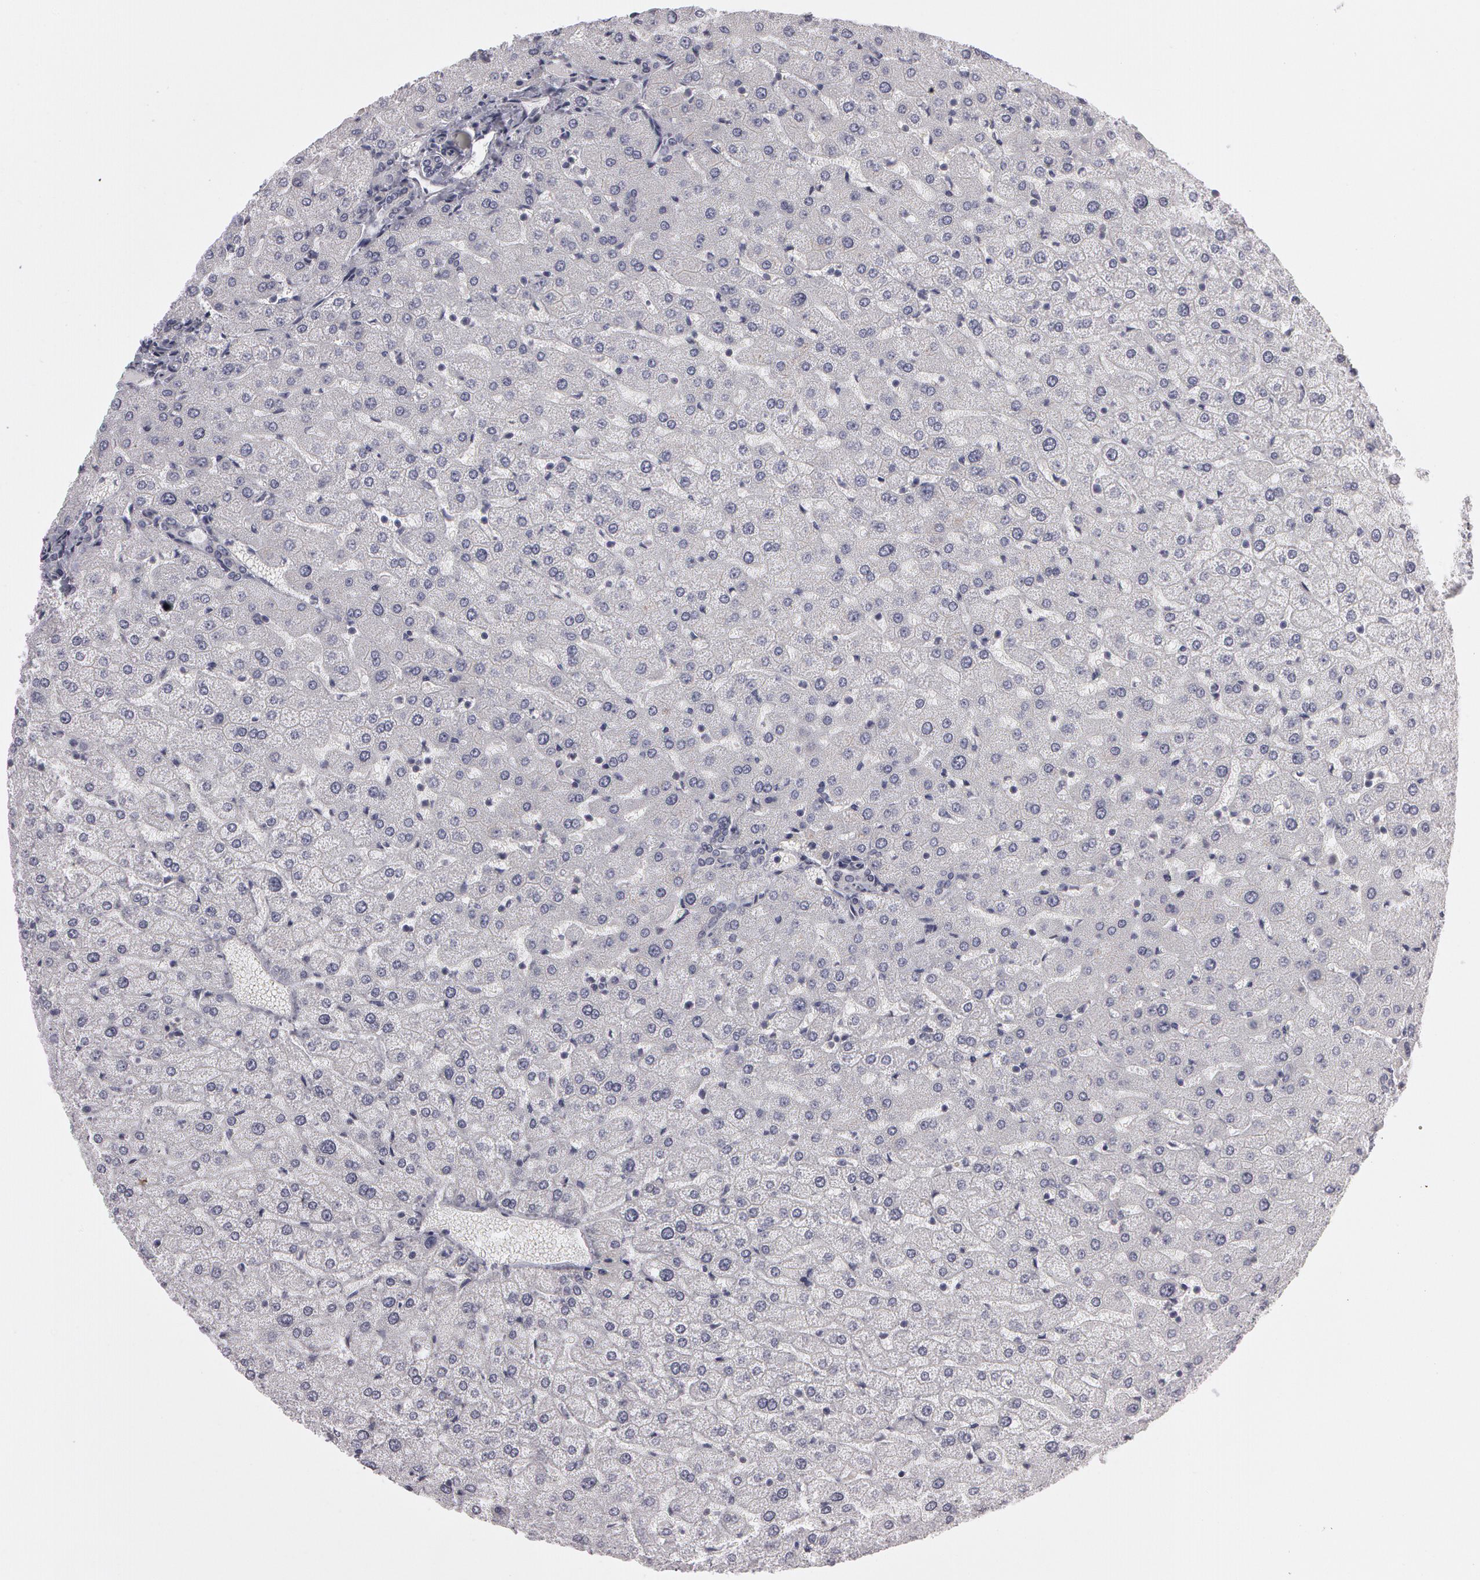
{"staining": {"intensity": "negative", "quantity": "none", "location": "none"}, "tissue": "liver", "cell_type": "Cholangiocytes", "image_type": "normal", "snomed": [{"axis": "morphology", "description": "Normal tissue, NOS"}, {"axis": "morphology", "description": "Fibrosis, NOS"}, {"axis": "topography", "description": "Liver"}], "caption": "An image of human liver is negative for staining in cholangiocytes. (Stains: DAB (3,3'-diaminobenzidine) immunohistochemistry (IHC) with hematoxylin counter stain, Microscopy: brightfield microscopy at high magnification).", "gene": "NEK9", "patient": {"sex": "female", "age": 29}}